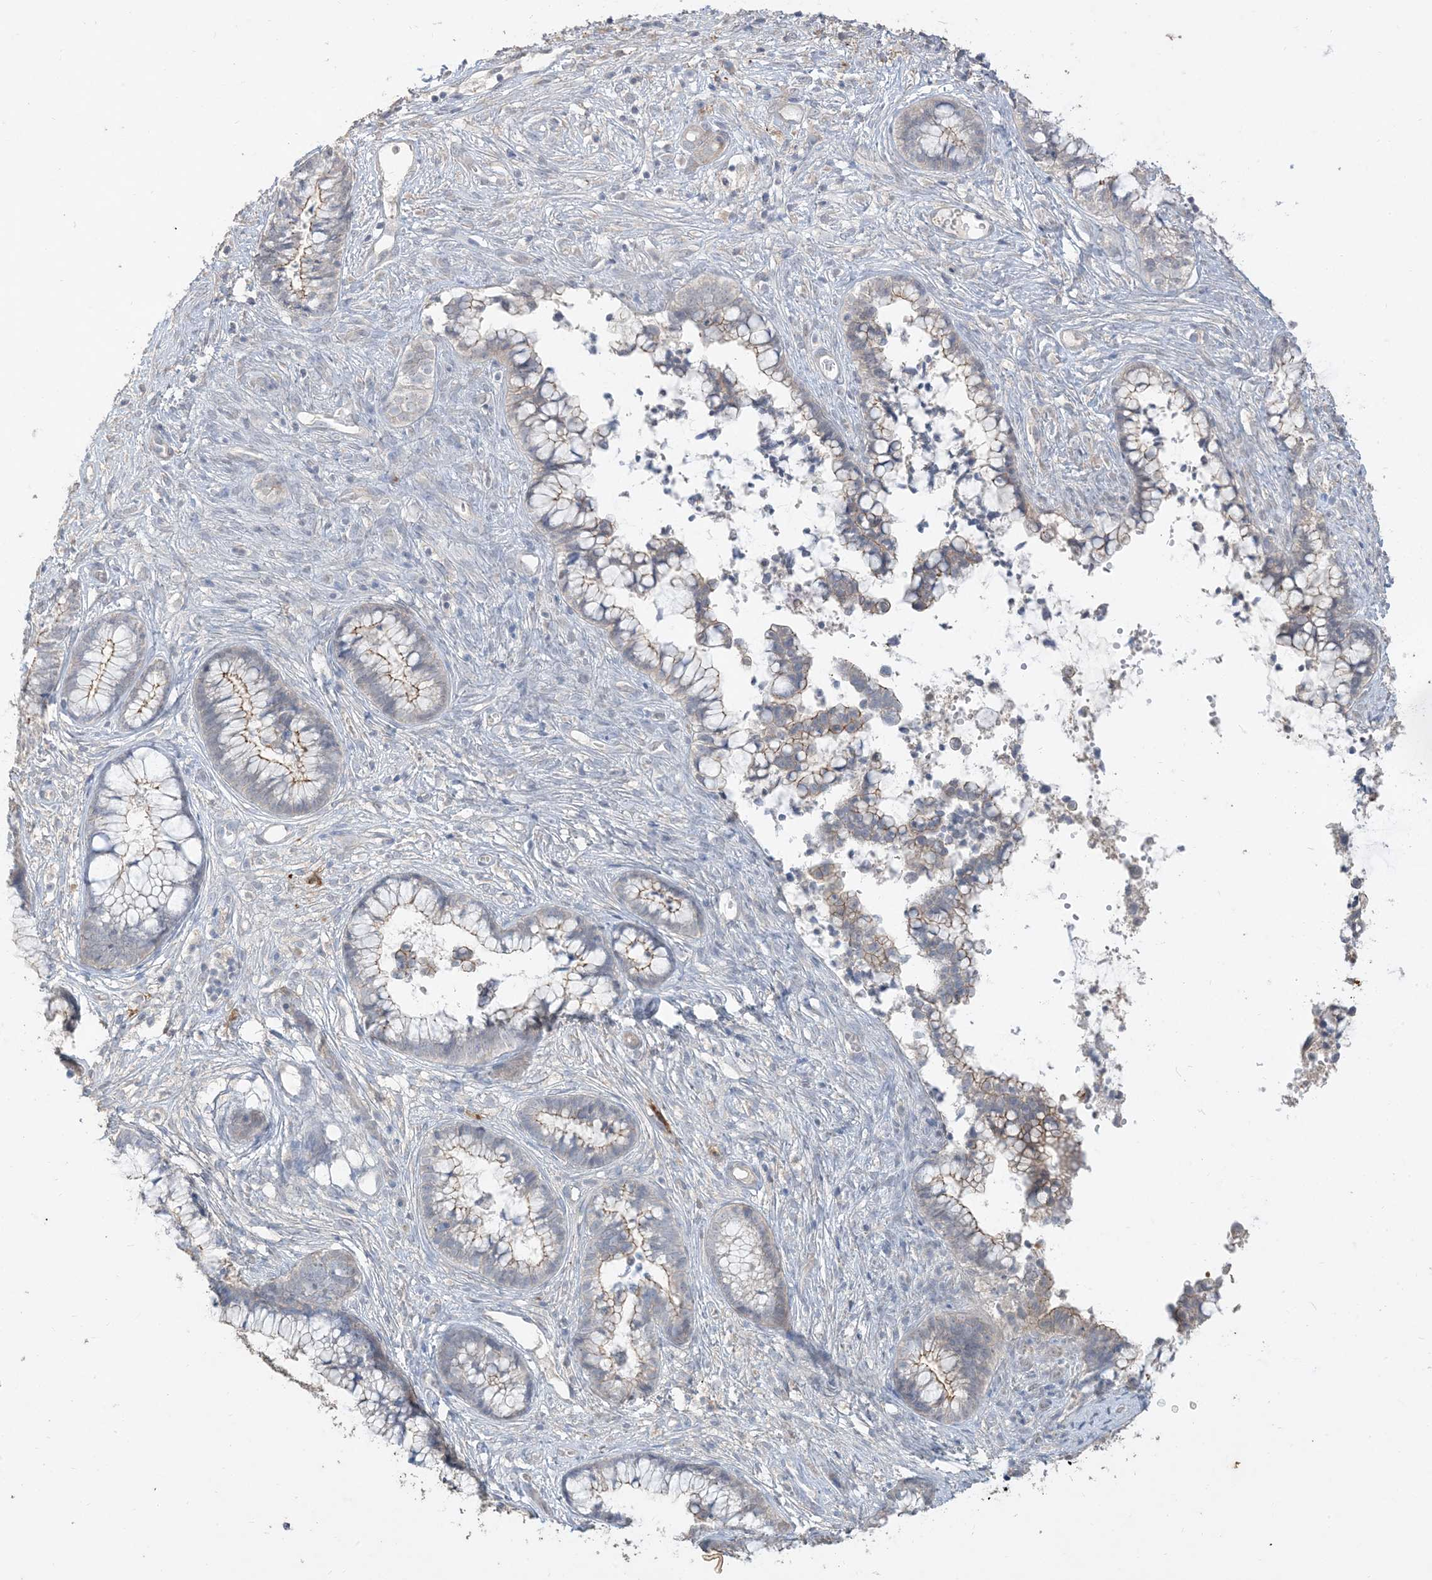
{"staining": {"intensity": "moderate", "quantity": "<25%", "location": "cytoplasmic/membranous"}, "tissue": "cervical cancer", "cell_type": "Tumor cells", "image_type": "cancer", "snomed": [{"axis": "morphology", "description": "Adenocarcinoma, NOS"}, {"axis": "topography", "description": "Cervix"}], "caption": "Moderate cytoplasmic/membranous expression for a protein is appreciated in approximately <25% of tumor cells of cervical adenocarcinoma using IHC.", "gene": "RNF175", "patient": {"sex": "female", "age": 44}}